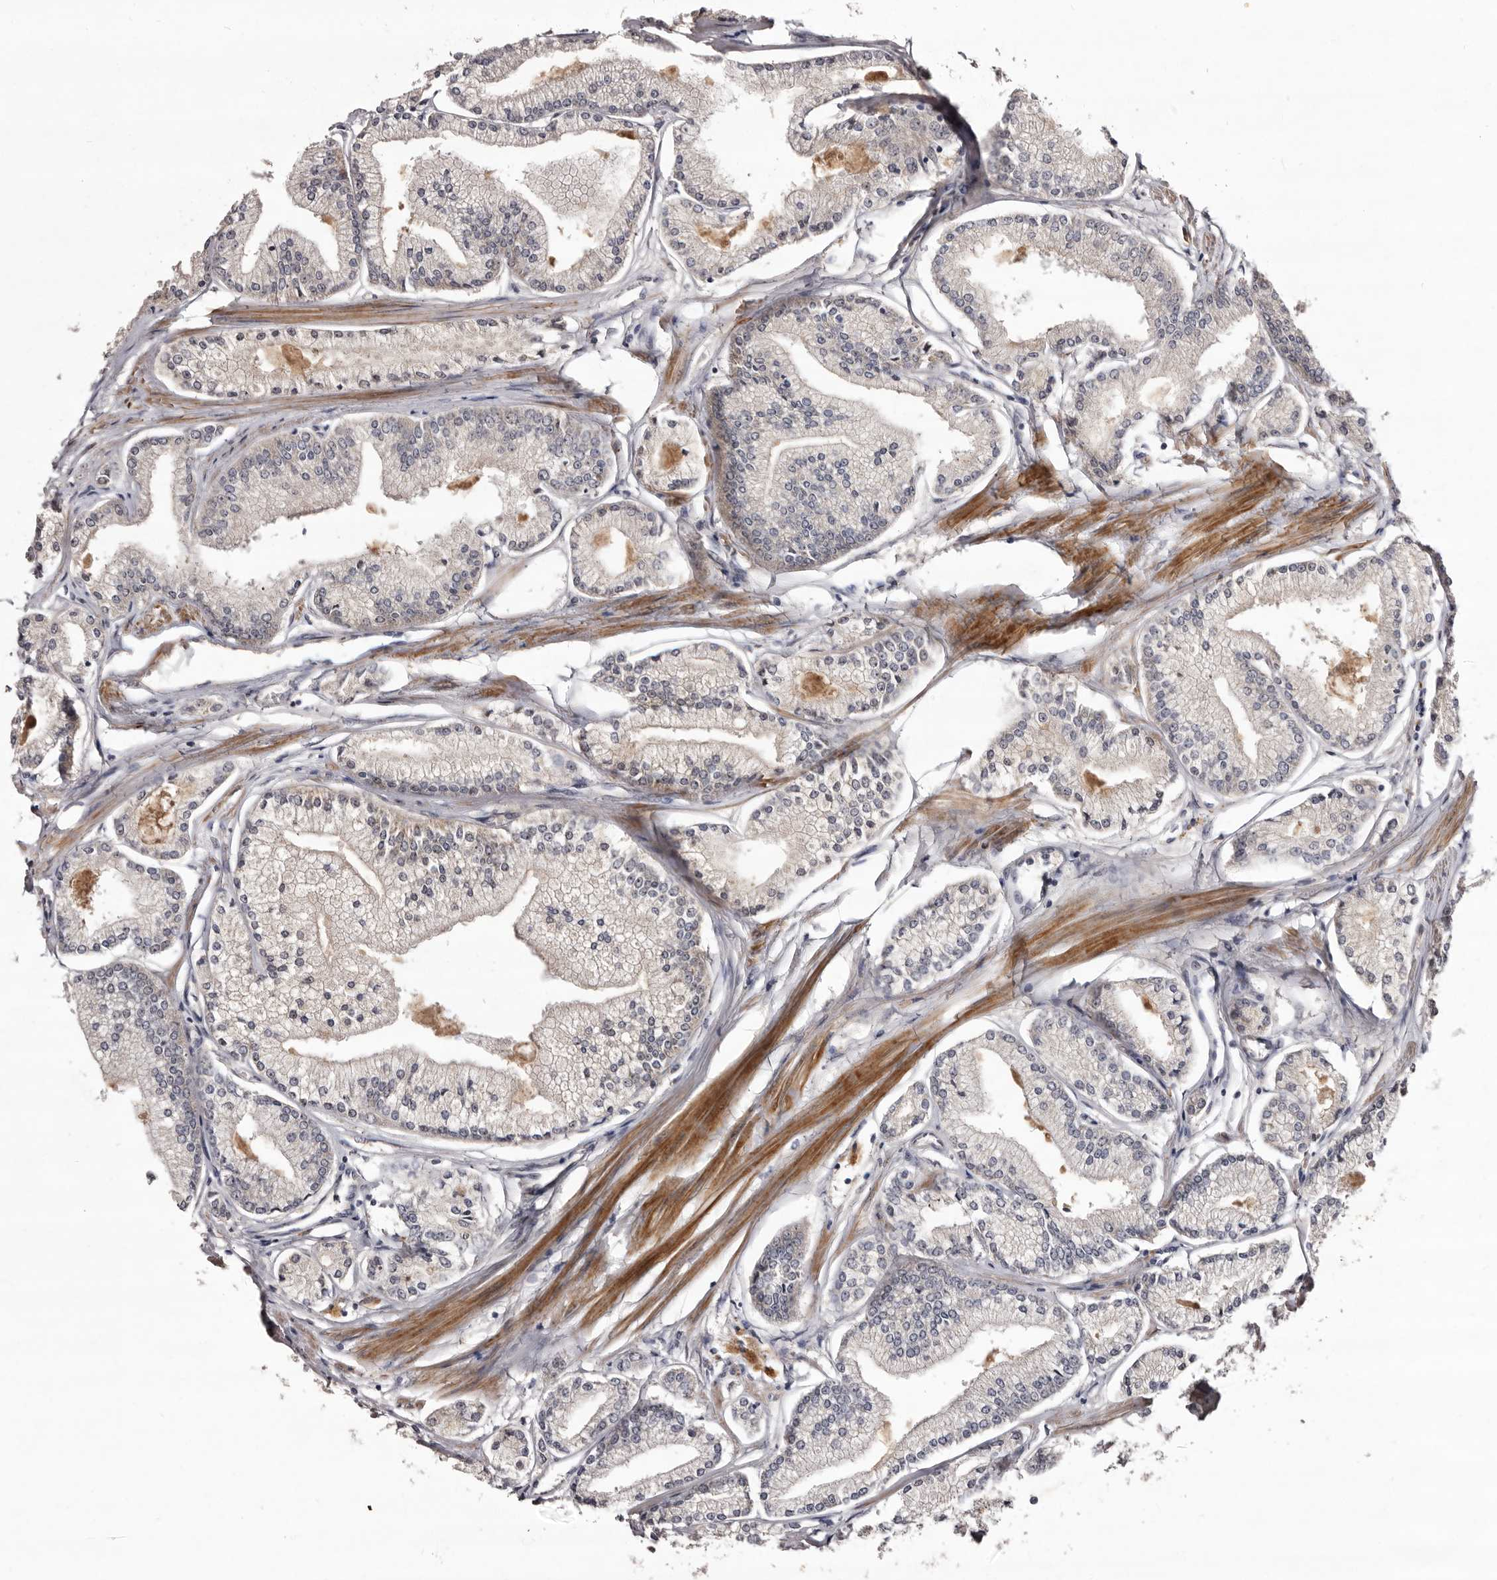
{"staining": {"intensity": "negative", "quantity": "none", "location": "none"}, "tissue": "prostate cancer", "cell_type": "Tumor cells", "image_type": "cancer", "snomed": [{"axis": "morphology", "description": "Adenocarcinoma, Low grade"}, {"axis": "topography", "description": "Prostate"}], "caption": "Prostate cancer was stained to show a protein in brown. There is no significant expression in tumor cells. Brightfield microscopy of immunohistochemistry (IHC) stained with DAB (3,3'-diaminobenzidine) (brown) and hematoxylin (blue), captured at high magnification.", "gene": "LANCL2", "patient": {"sex": "male", "age": 52}}